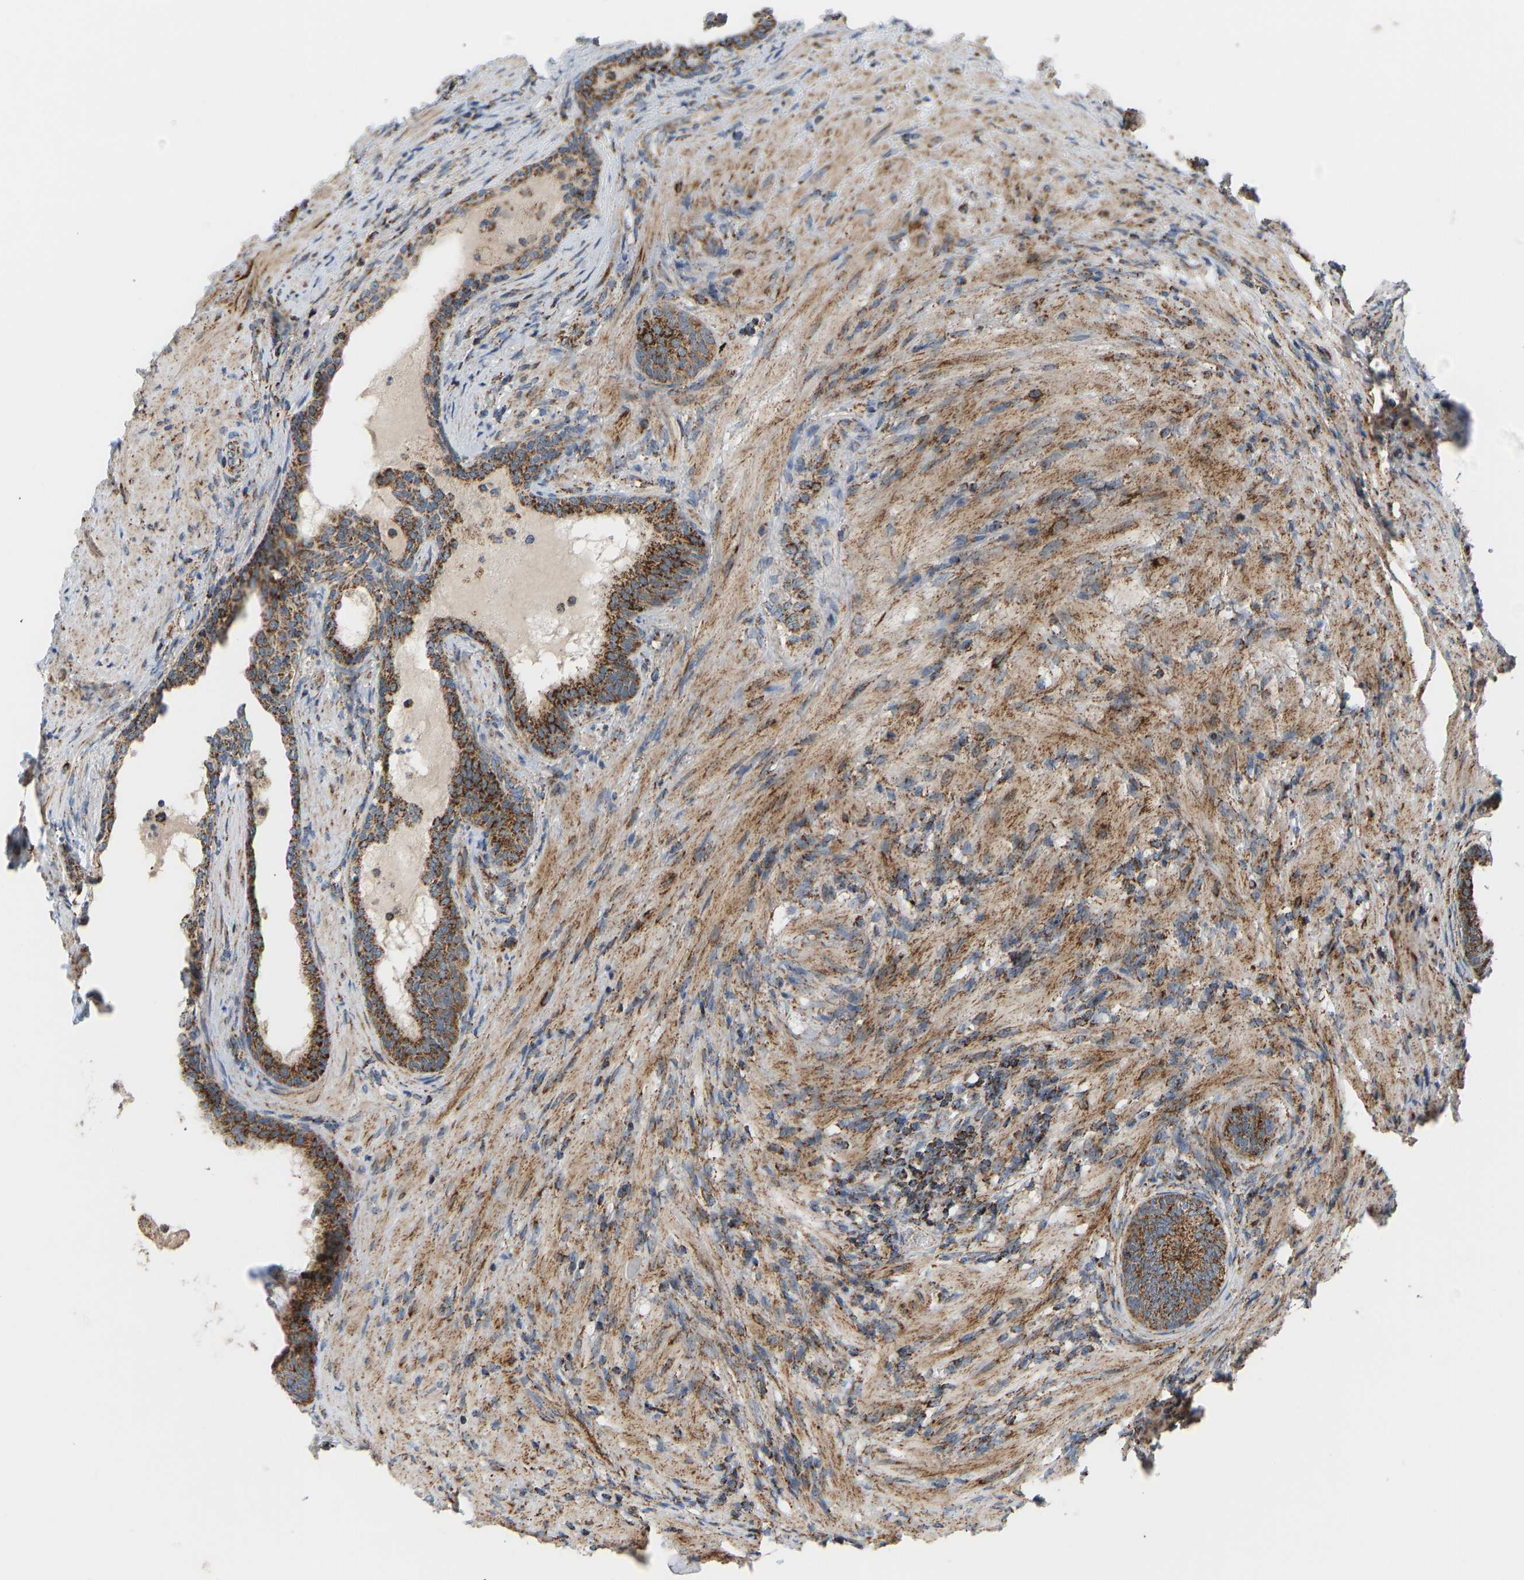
{"staining": {"intensity": "strong", "quantity": ">75%", "location": "cytoplasmic/membranous"}, "tissue": "prostate", "cell_type": "Glandular cells", "image_type": "normal", "snomed": [{"axis": "morphology", "description": "Normal tissue, NOS"}, {"axis": "topography", "description": "Prostate"}], "caption": "A brown stain shows strong cytoplasmic/membranous expression of a protein in glandular cells of unremarkable prostate. (Brightfield microscopy of DAB IHC at high magnification).", "gene": "GPSM2", "patient": {"sex": "male", "age": 76}}